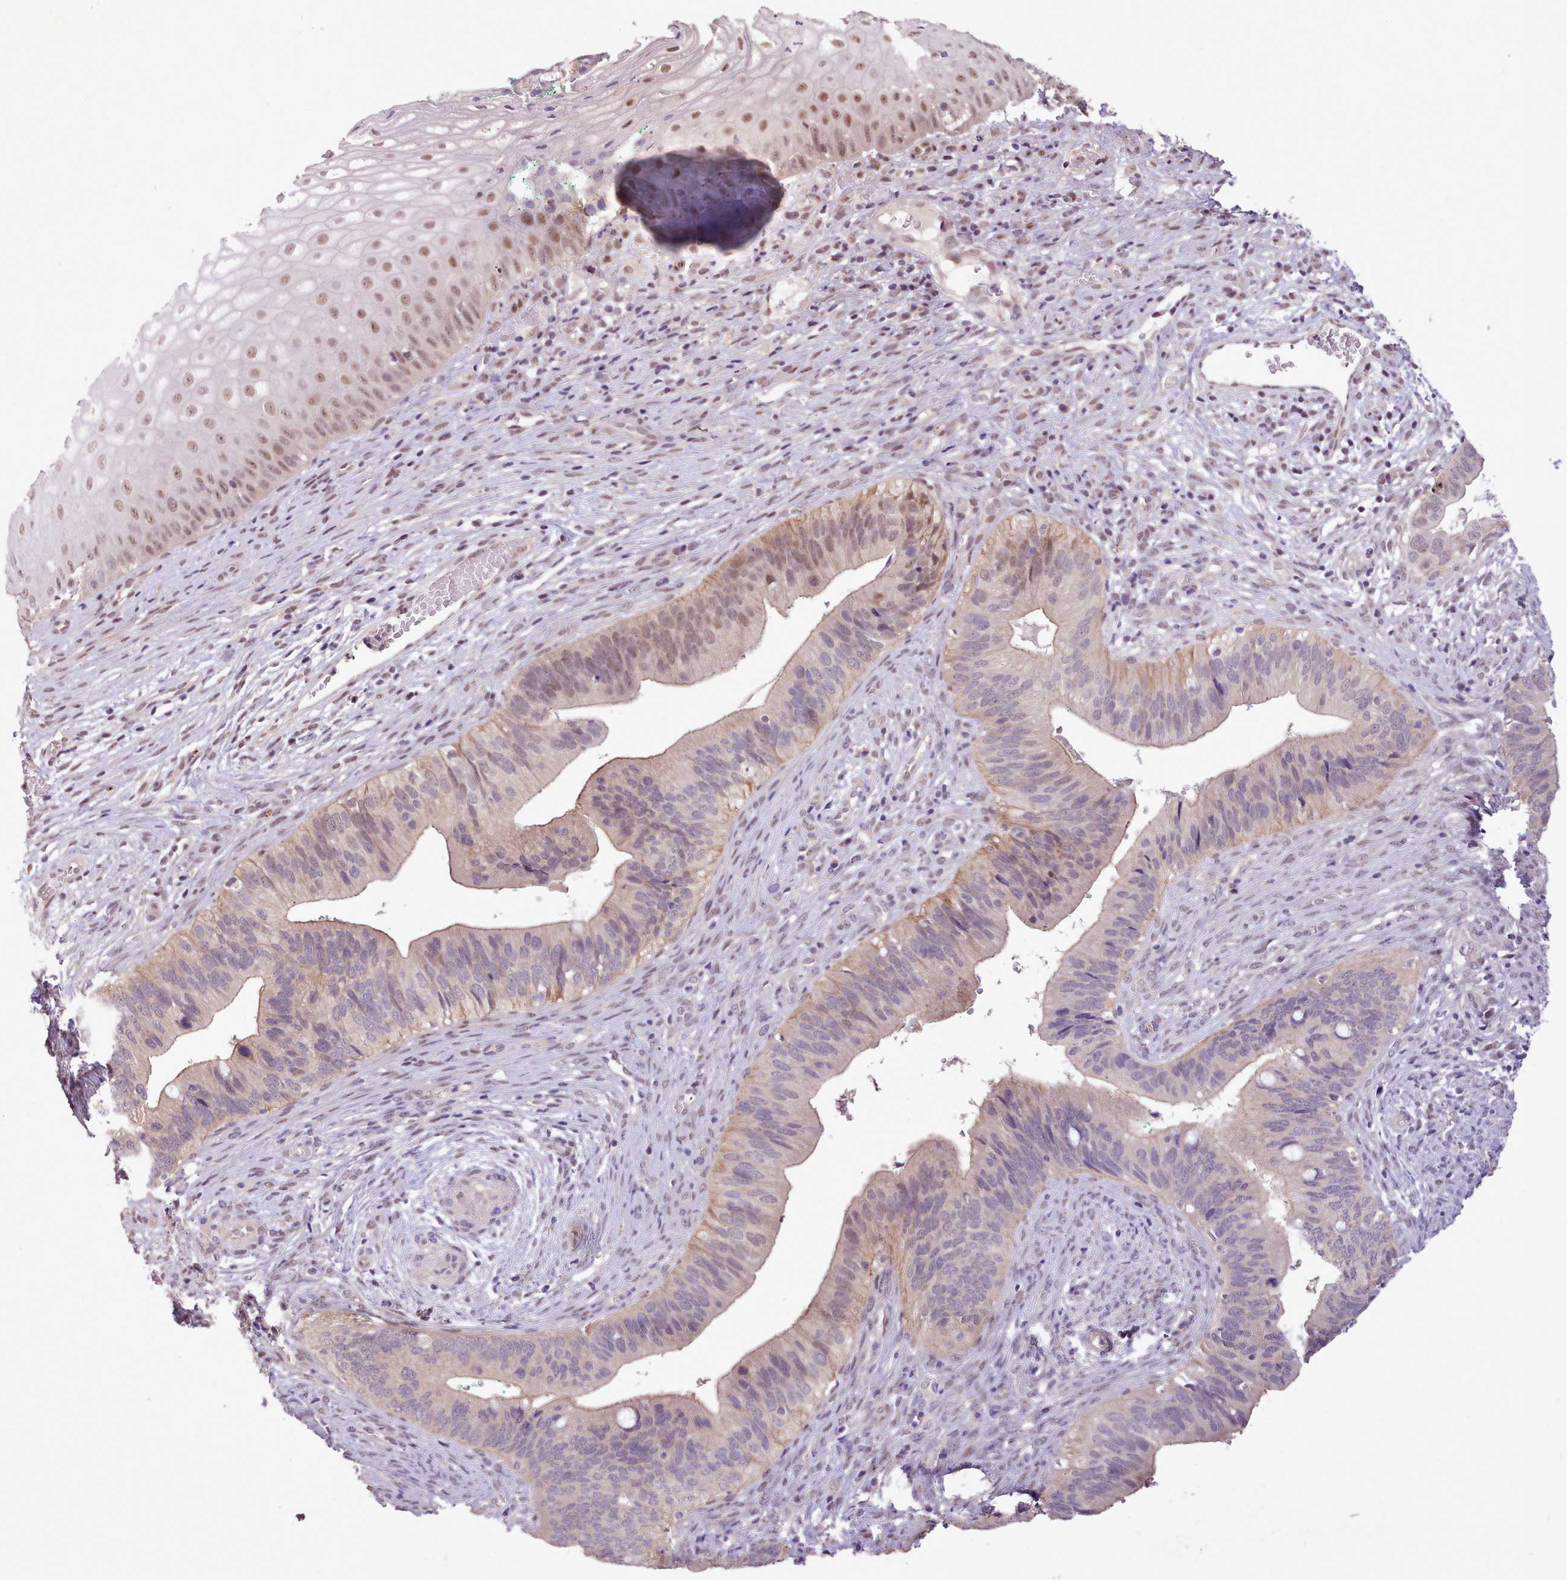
{"staining": {"intensity": "weak", "quantity": "<25%", "location": "cytoplasmic/membranous,nuclear"}, "tissue": "cervical cancer", "cell_type": "Tumor cells", "image_type": "cancer", "snomed": [{"axis": "morphology", "description": "Adenocarcinoma, NOS"}, {"axis": "topography", "description": "Cervix"}], "caption": "The immunohistochemistry (IHC) image has no significant expression in tumor cells of cervical cancer tissue.", "gene": "ZNF607", "patient": {"sex": "female", "age": 42}}